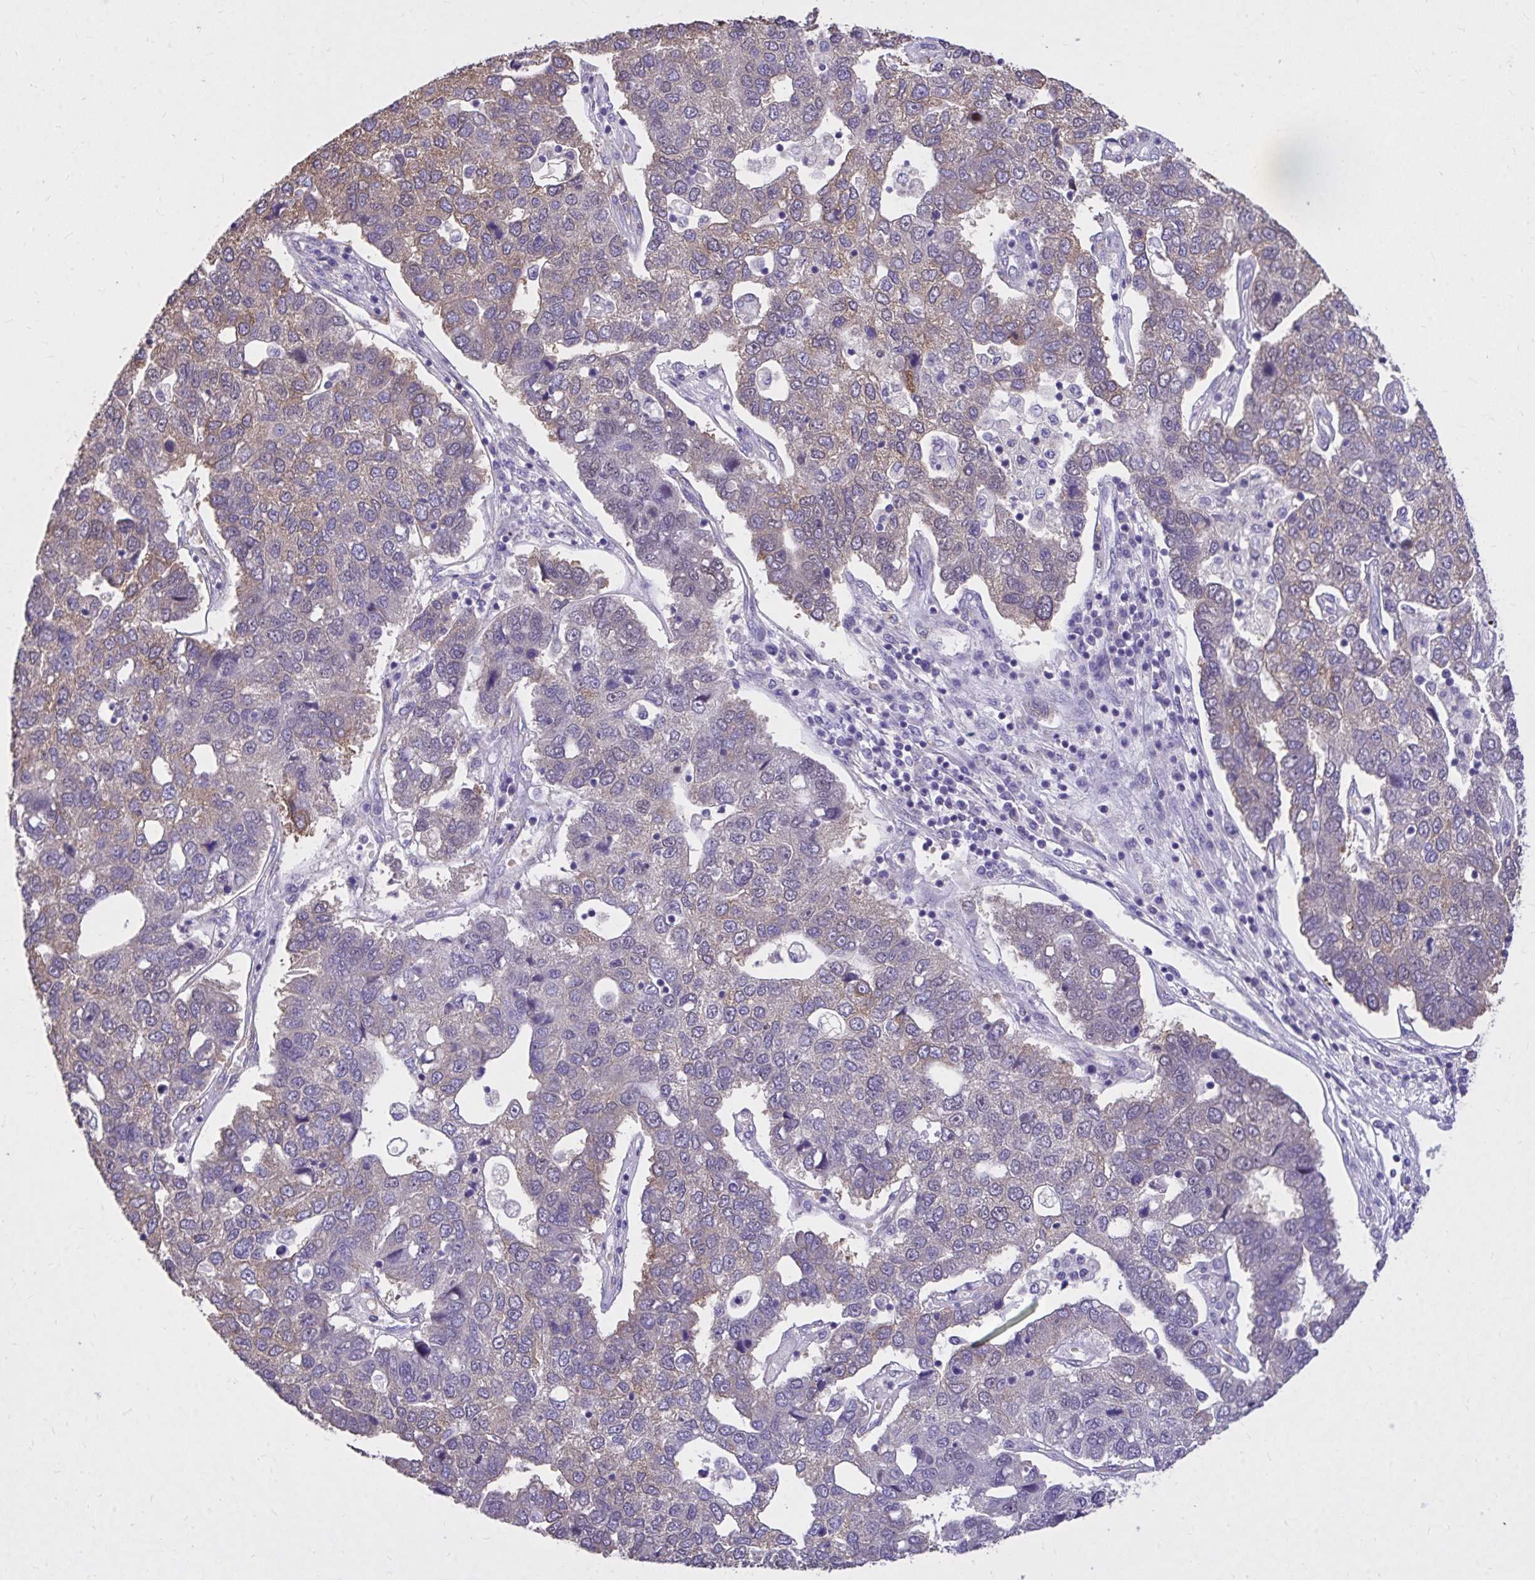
{"staining": {"intensity": "weak", "quantity": "<25%", "location": "cytoplasmic/membranous"}, "tissue": "pancreatic cancer", "cell_type": "Tumor cells", "image_type": "cancer", "snomed": [{"axis": "morphology", "description": "Adenocarcinoma, NOS"}, {"axis": "topography", "description": "Pancreas"}], "caption": "Immunohistochemistry (IHC) of human pancreatic adenocarcinoma exhibits no expression in tumor cells.", "gene": "EPB41L1", "patient": {"sex": "female", "age": 61}}